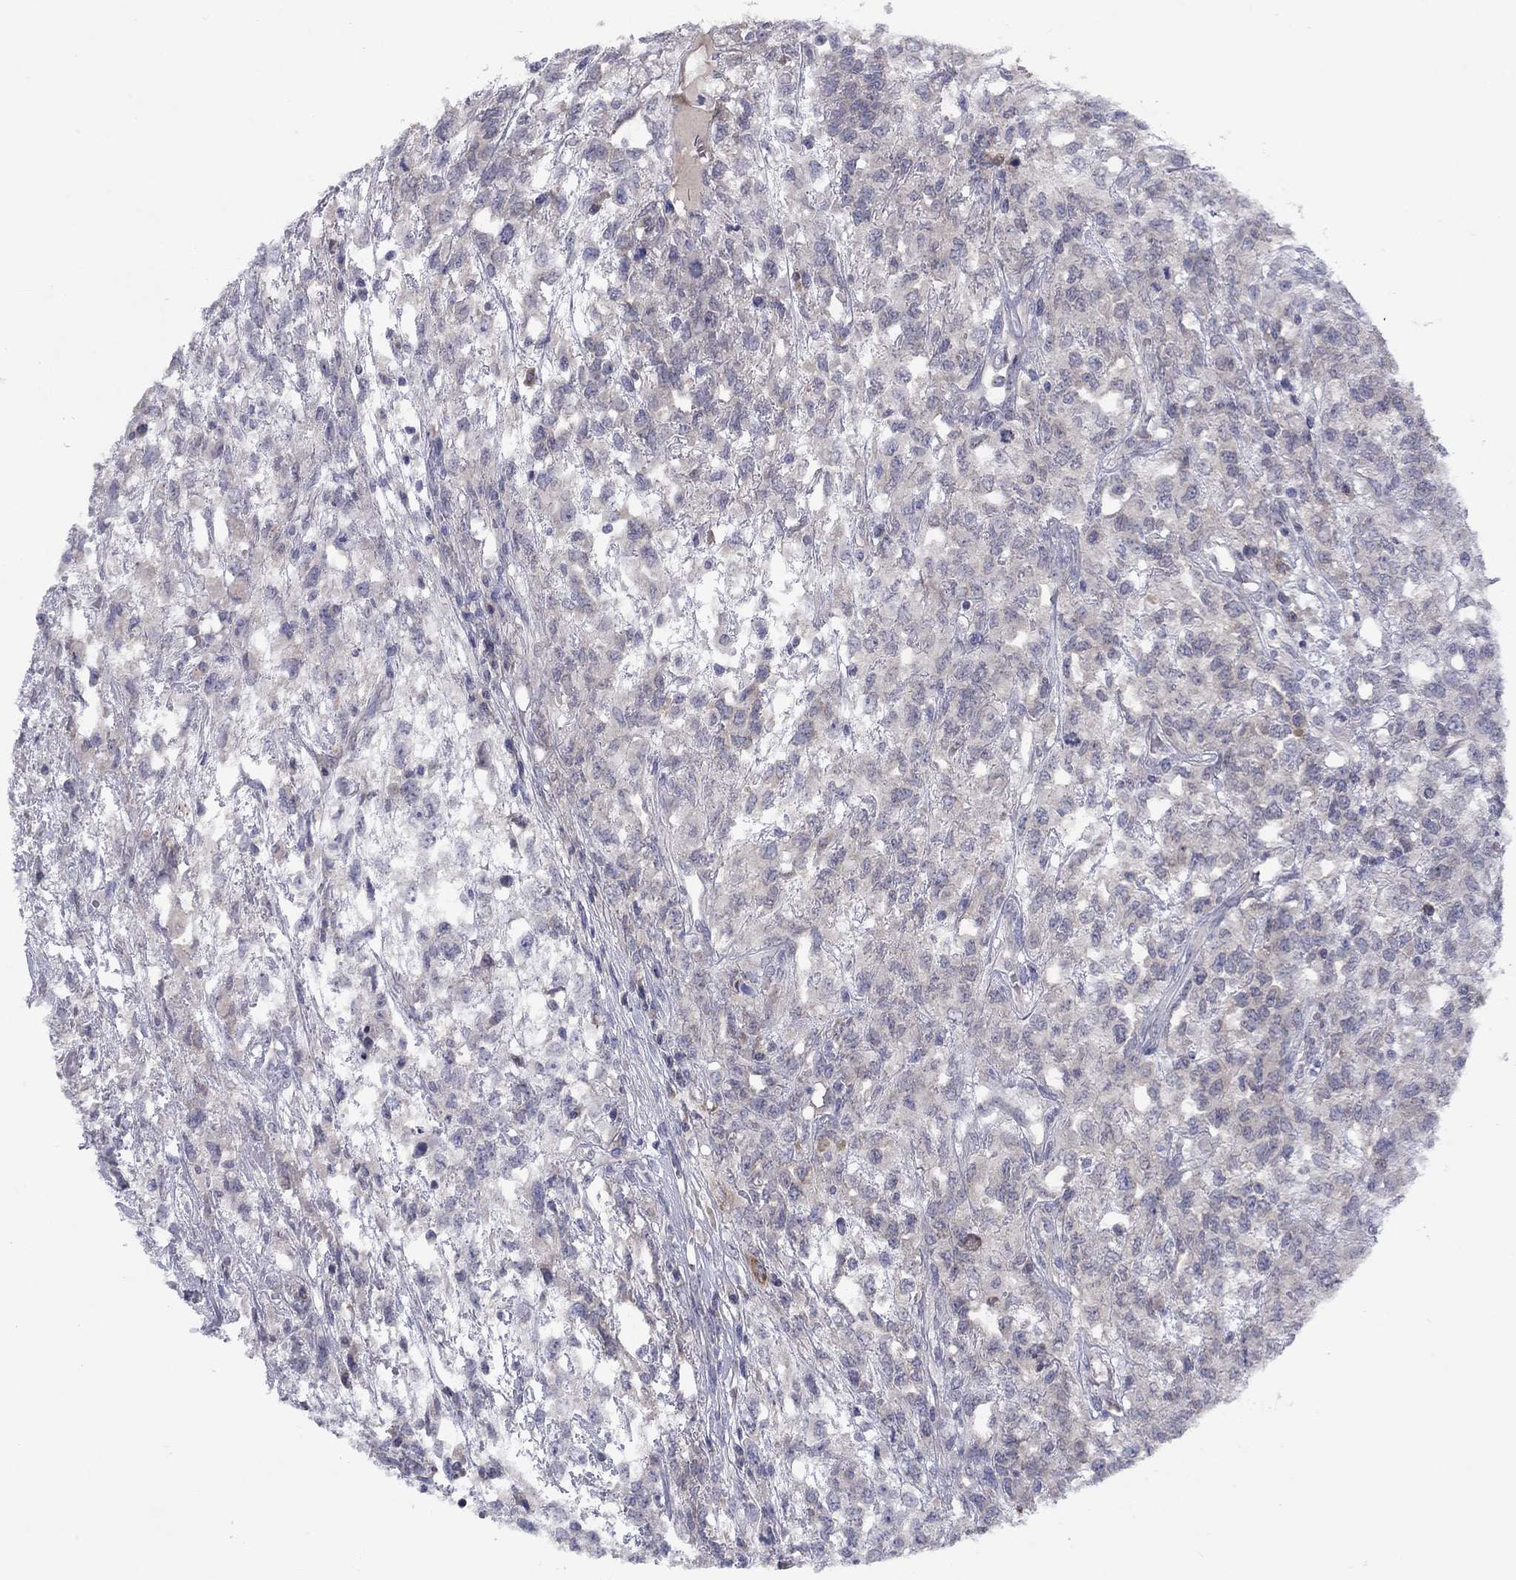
{"staining": {"intensity": "negative", "quantity": "none", "location": "none"}, "tissue": "testis cancer", "cell_type": "Tumor cells", "image_type": "cancer", "snomed": [{"axis": "morphology", "description": "Seminoma, NOS"}, {"axis": "topography", "description": "Testis"}], "caption": "IHC histopathology image of testis seminoma stained for a protein (brown), which reveals no positivity in tumor cells.", "gene": "CACNA1A", "patient": {"sex": "male", "age": 52}}